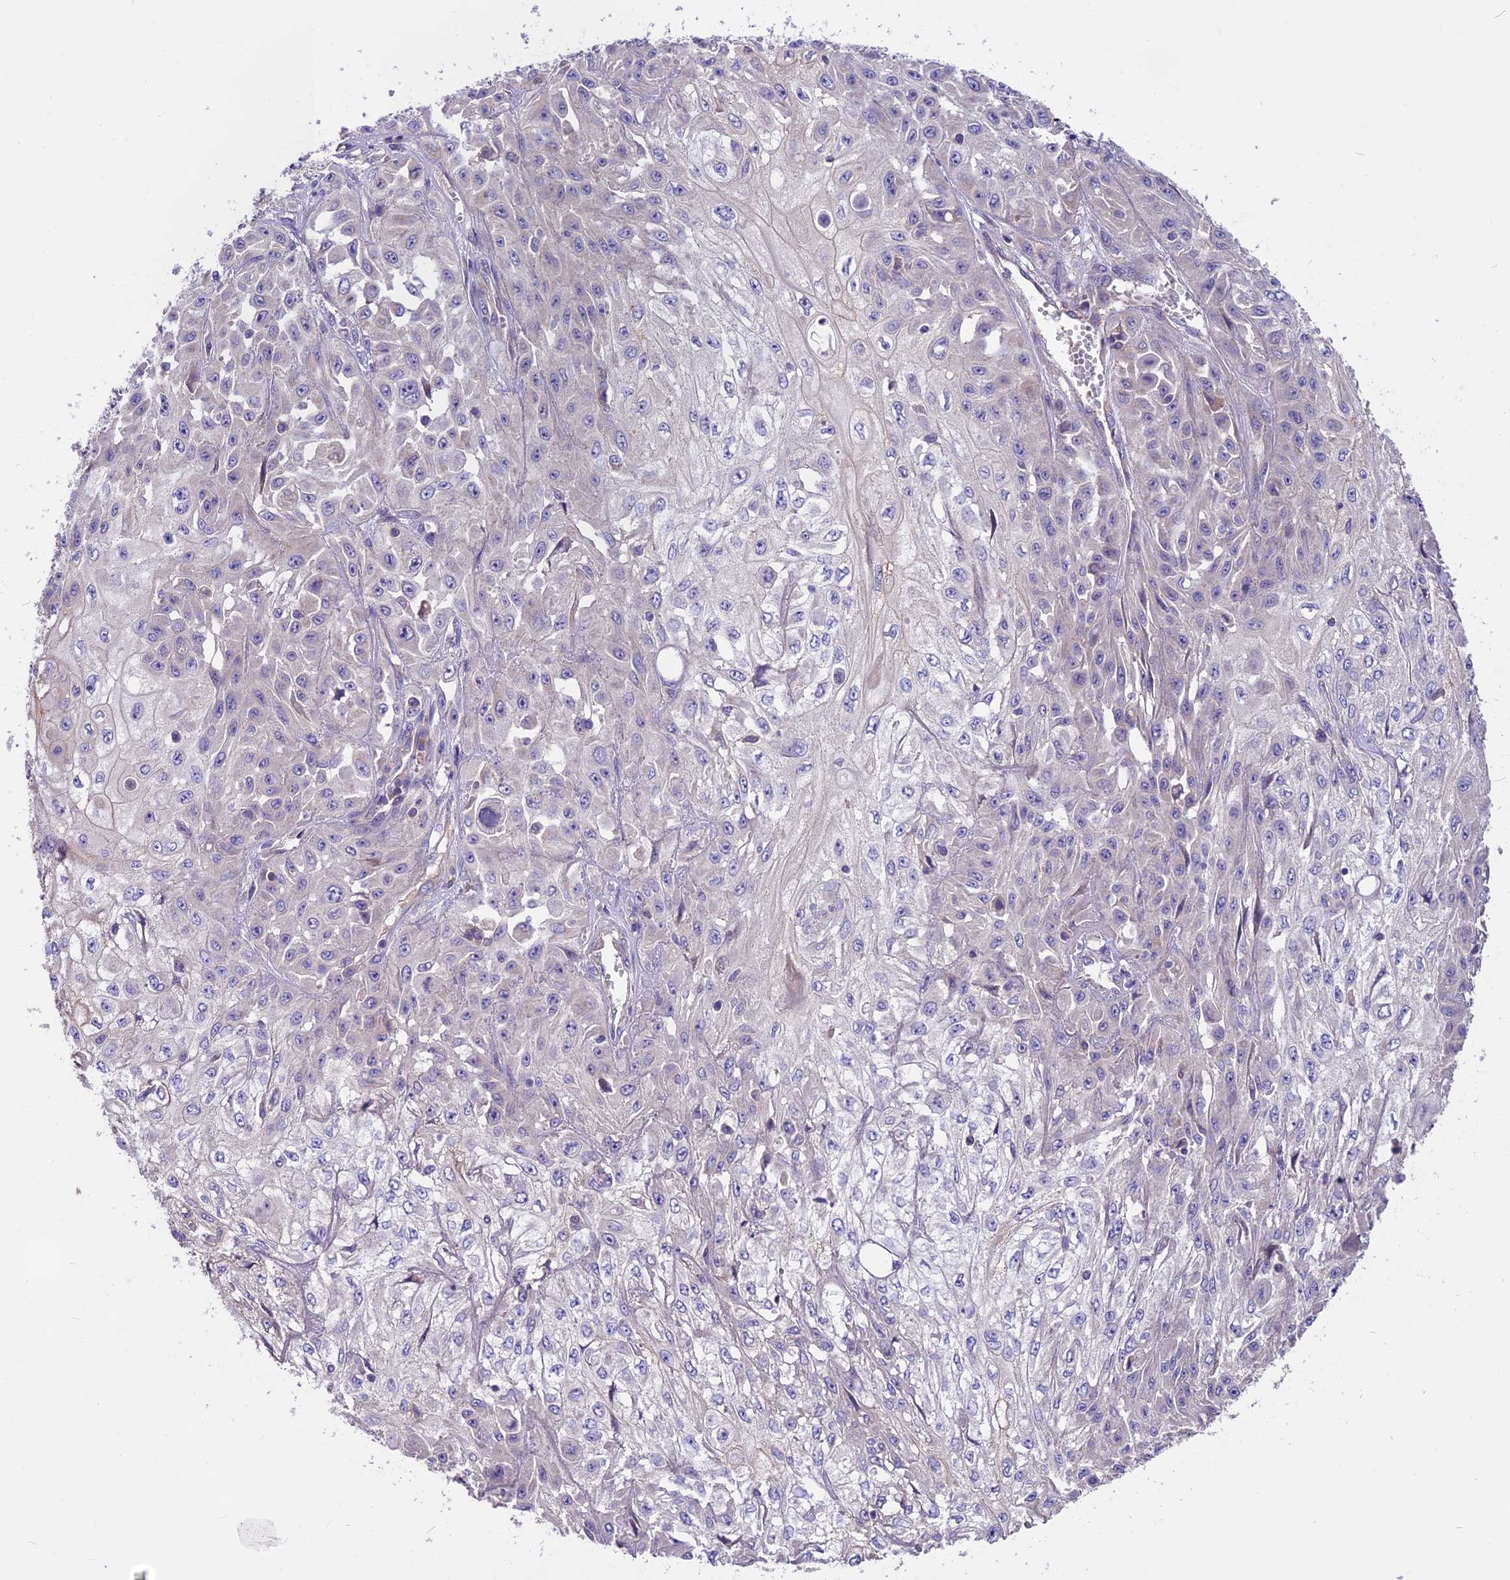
{"staining": {"intensity": "negative", "quantity": "none", "location": "none"}, "tissue": "skin cancer", "cell_type": "Tumor cells", "image_type": "cancer", "snomed": [{"axis": "morphology", "description": "Squamous cell carcinoma, NOS"}, {"axis": "morphology", "description": "Squamous cell carcinoma, metastatic, NOS"}, {"axis": "topography", "description": "Skin"}, {"axis": "topography", "description": "Lymph node"}], "caption": "The immunohistochemistry (IHC) photomicrograph has no significant expression in tumor cells of skin cancer (squamous cell carcinoma) tissue. (Immunohistochemistry, brightfield microscopy, high magnification).", "gene": "ANO3", "patient": {"sex": "male", "age": 75}}